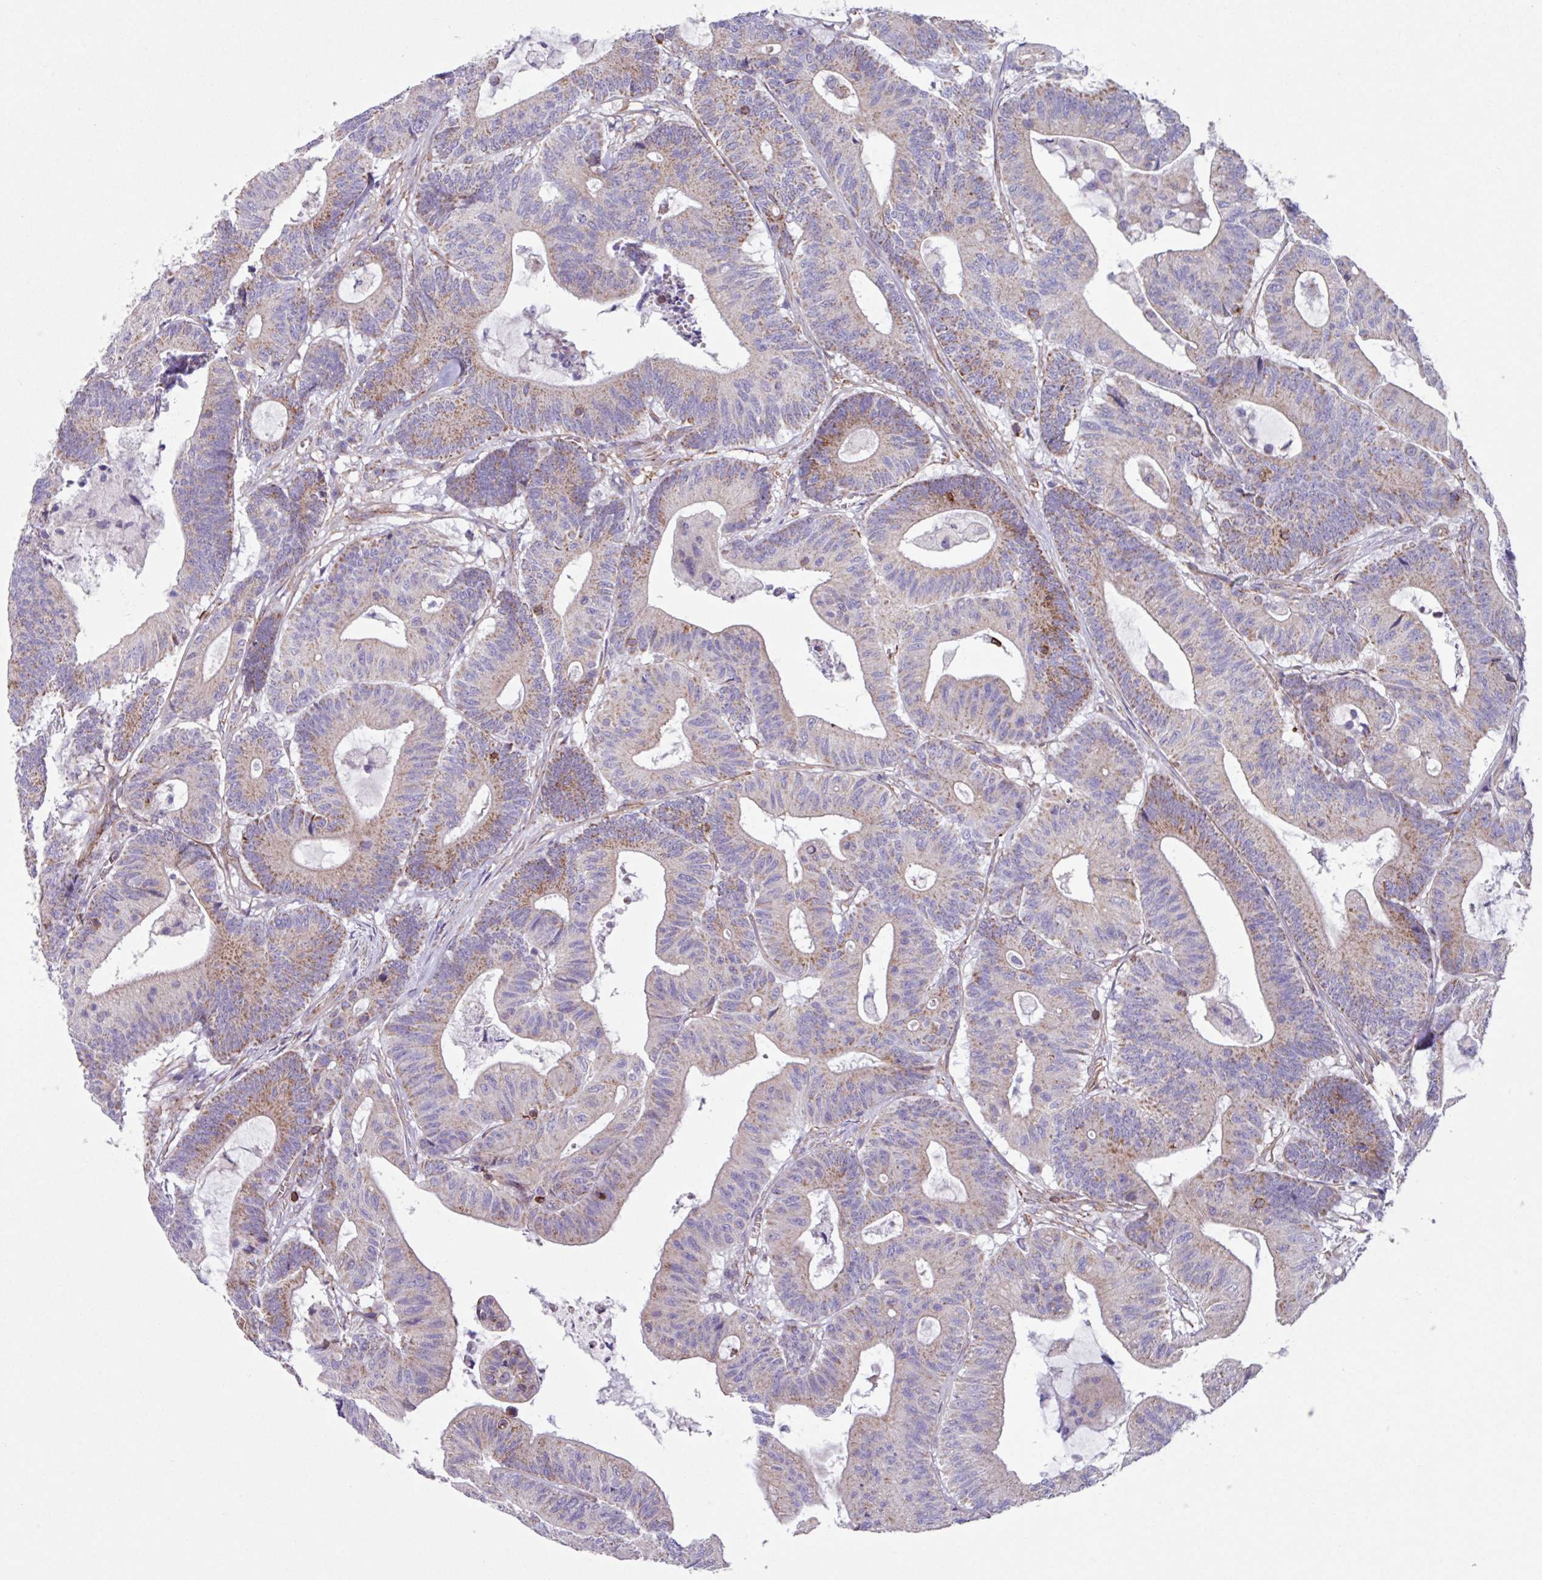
{"staining": {"intensity": "moderate", "quantity": "25%-75%", "location": "cytoplasmic/membranous"}, "tissue": "colorectal cancer", "cell_type": "Tumor cells", "image_type": "cancer", "snomed": [{"axis": "morphology", "description": "Adenocarcinoma, NOS"}, {"axis": "topography", "description": "Colon"}], "caption": "High-power microscopy captured an immunohistochemistry (IHC) photomicrograph of colorectal cancer (adenocarcinoma), revealing moderate cytoplasmic/membranous staining in approximately 25%-75% of tumor cells.", "gene": "OTULIN", "patient": {"sex": "female", "age": 84}}